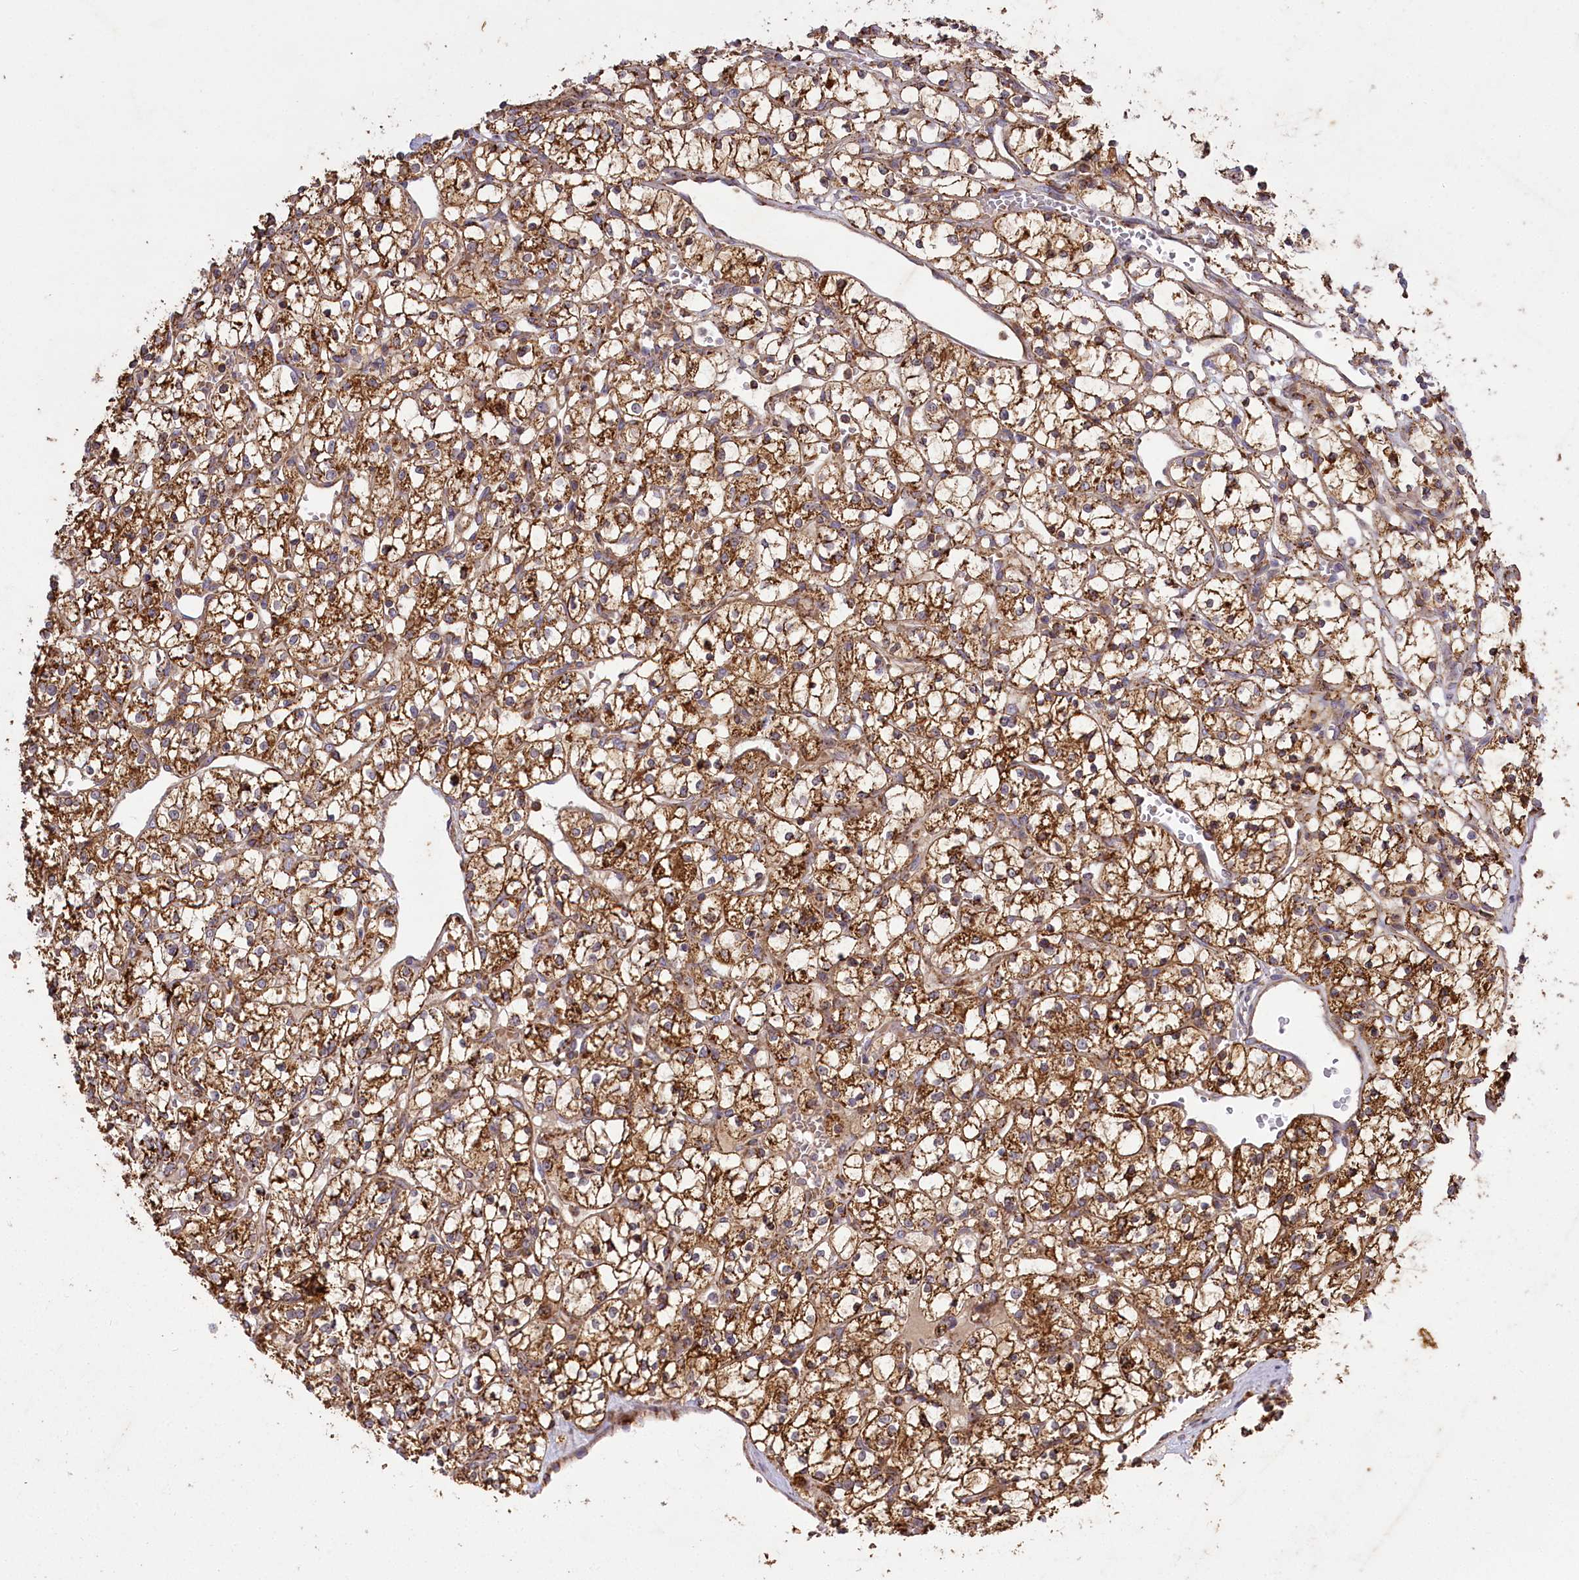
{"staining": {"intensity": "strong", "quantity": ">75%", "location": "cytoplasmic/membranous"}, "tissue": "renal cancer", "cell_type": "Tumor cells", "image_type": "cancer", "snomed": [{"axis": "morphology", "description": "Adenocarcinoma, NOS"}, {"axis": "topography", "description": "Kidney"}], "caption": "This image reveals IHC staining of renal adenocarcinoma, with high strong cytoplasmic/membranous staining in approximately >75% of tumor cells.", "gene": "CARD19", "patient": {"sex": "female", "age": 69}}